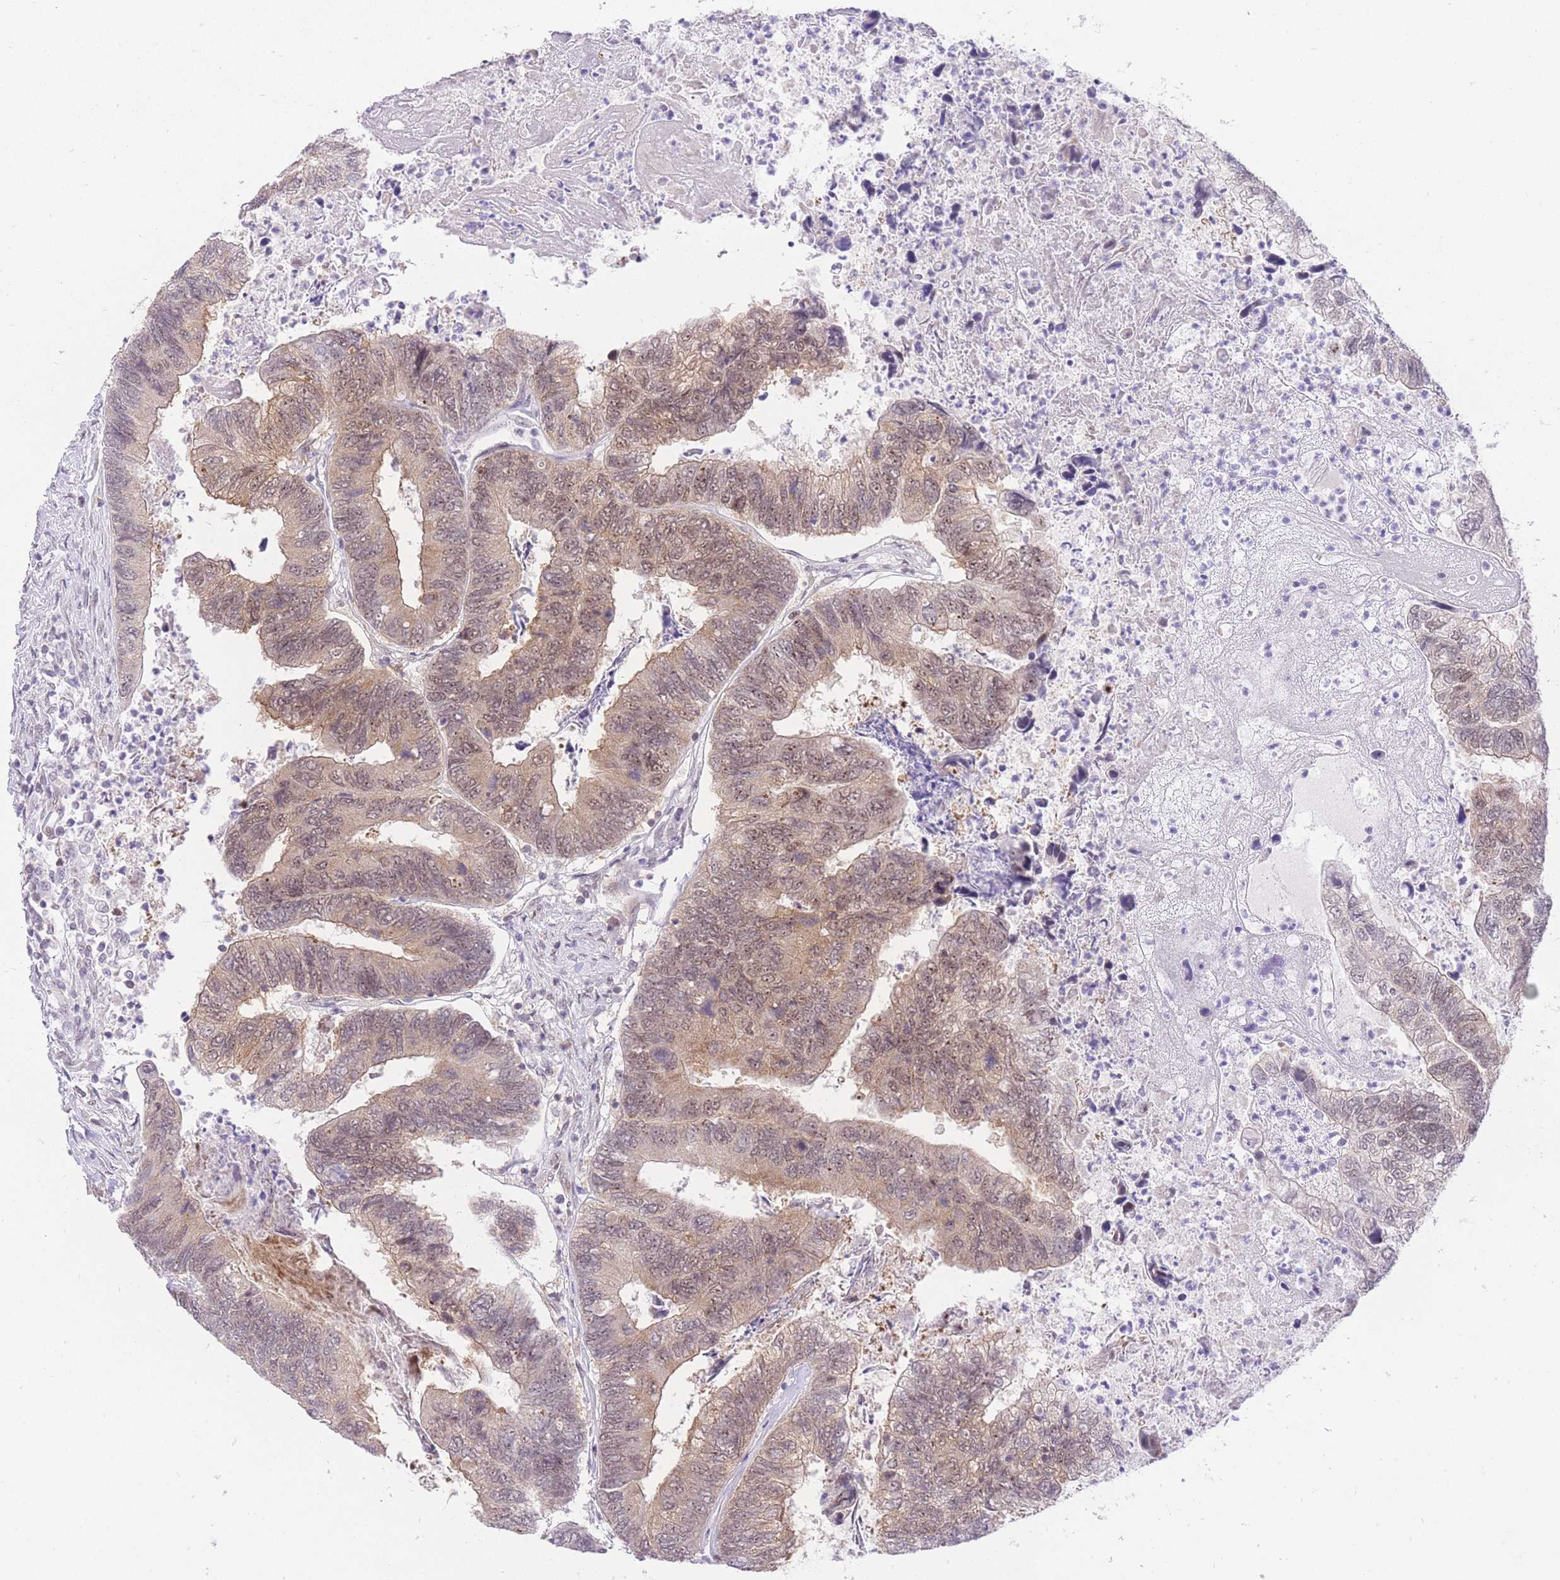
{"staining": {"intensity": "moderate", "quantity": ">75%", "location": "cytoplasmic/membranous,nuclear"}, "tissue": "colorectal cancer", "cell_type": "Tumor cells", "image_type": "cancer", "snomed": [{"axis": "morphology", "description": "Adenocarcinoma, NOS"}, {"axis": "topography", "description": "Colon"}], "caption": "Colorectal cancer (adenocarcinoma) stained with a protein marker shows moderate staining in tumor cells.", "gene": "STK39", "patient": {"sex": "female", "age": 67}}